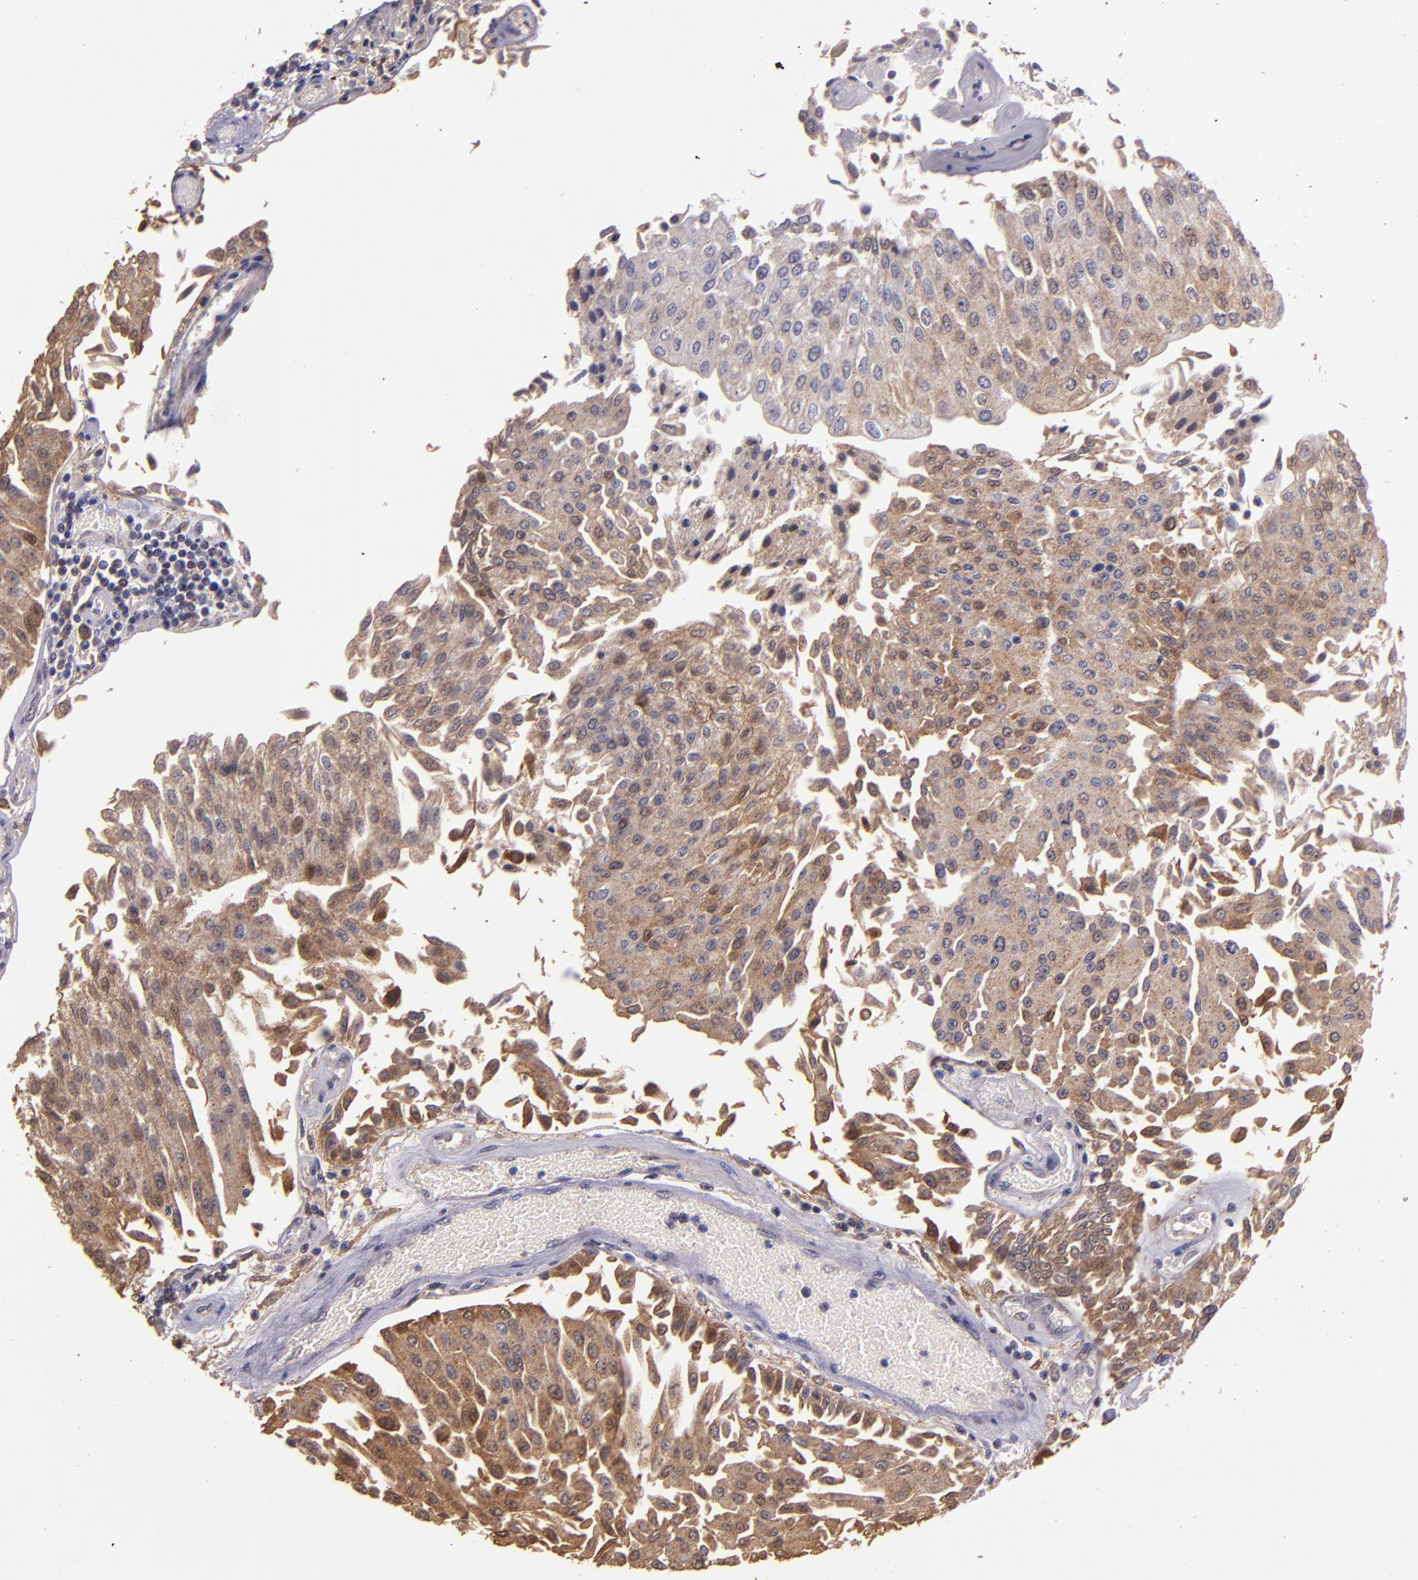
{"staining": {"intensity": "moderate", "quantity": ">75%", "location": "cytoplasmic/membranous"}, "tissue": "urothelial cancer", "cell_type": "Tumor cells", "image_type": "cancer", "snomed": [{"axis": "morphology", "description": "Urothelial carcinoma, Low grade"}, {"axis": "topography", "description": "Urinary bladder"}], "caption": "Tumor cells demonstrate moderate cytoplasmic/membranous staining in approximately >75% of cells in urothelial cancer. The protein is stained brown, and the nuclei are stained in blue (DAB (3,3'-diaminobenzidine) IHC with brightfield microscopy, high magnification).", "gene": "PAPPA", "patient": {"sex": "male", "age": 86}}